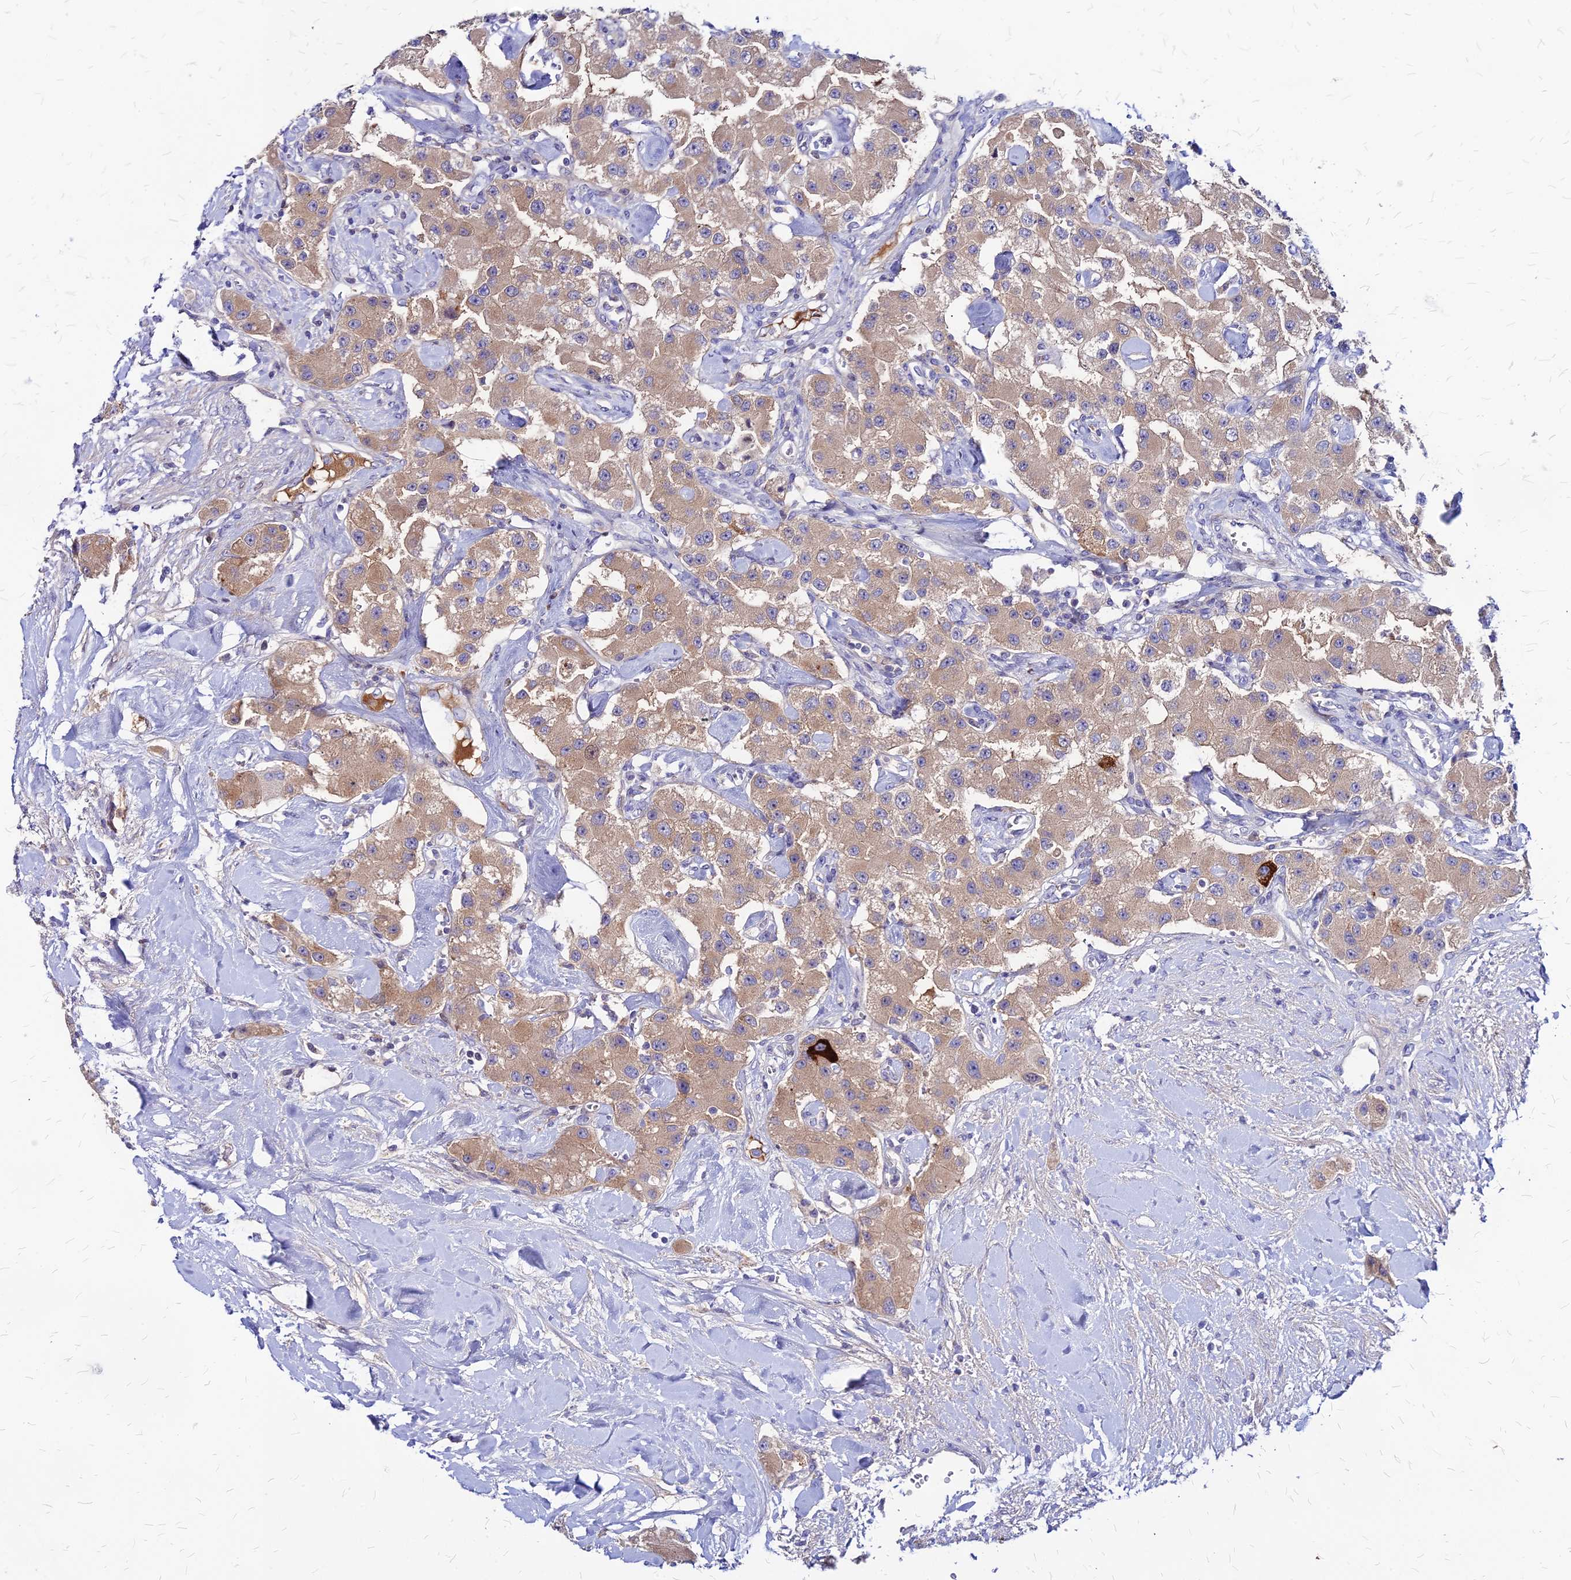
{"staining": {"intensity": "moderate", "quantity": ">75%", "location": "cytoplasmic/membranous"}, "tissue": "carcinoid", "cell_type": "Tumor cells", "image_type": "cancer", "snomed": [{"axis": "morphology", "description": "Carcinoid, malignant, NOS"}, {"axis": "topography", "description": "Pancreas"}], "caption": "Protein expression analysis of human carcinoid reveals moderate cytoplasmic/membranous expression in about >75% of tumor cells.", "gene": "ACSM6", "patient": {"sex": "male", "age": 41}}